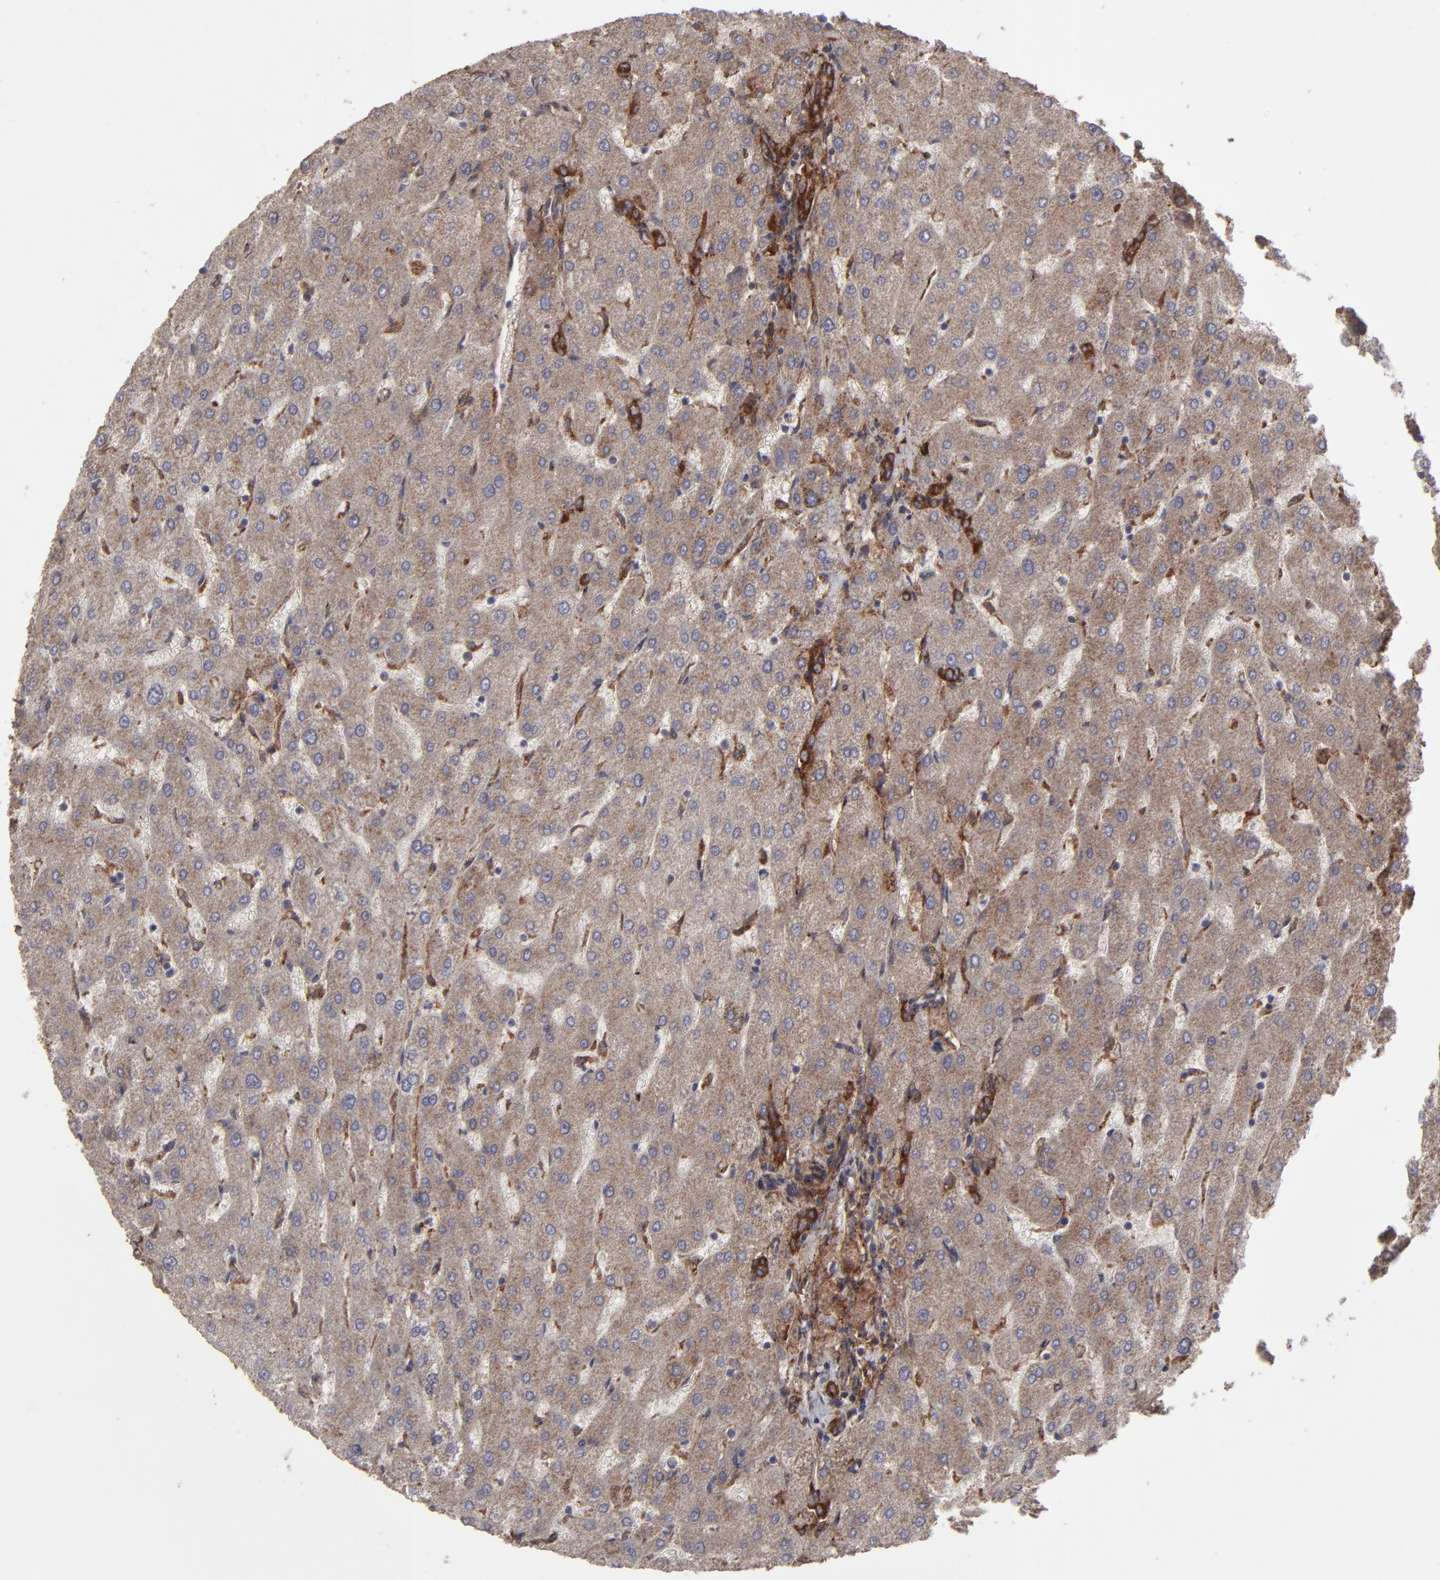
{"staining": {"intensity": "strong", "quantity": ">75%", "location": "cytoplasmic/membranous"}, "tissue": "liver", "cell_type": "Cholangiocytes", "image_type": "normal", "snomed": [{"axis": "morphology", "description": "Normal tissue, NOS"}, {"axis": "topography", "description": "Liver"}], "caption": "High-power microscopy captured an IHC micrograph of normal liver, revealing strong cytoplasmic/membranous positivity in approximately >75% of cholangiocytes.", "gene": "ITGB5", "patient": {"sex": "male", "age": 67}}